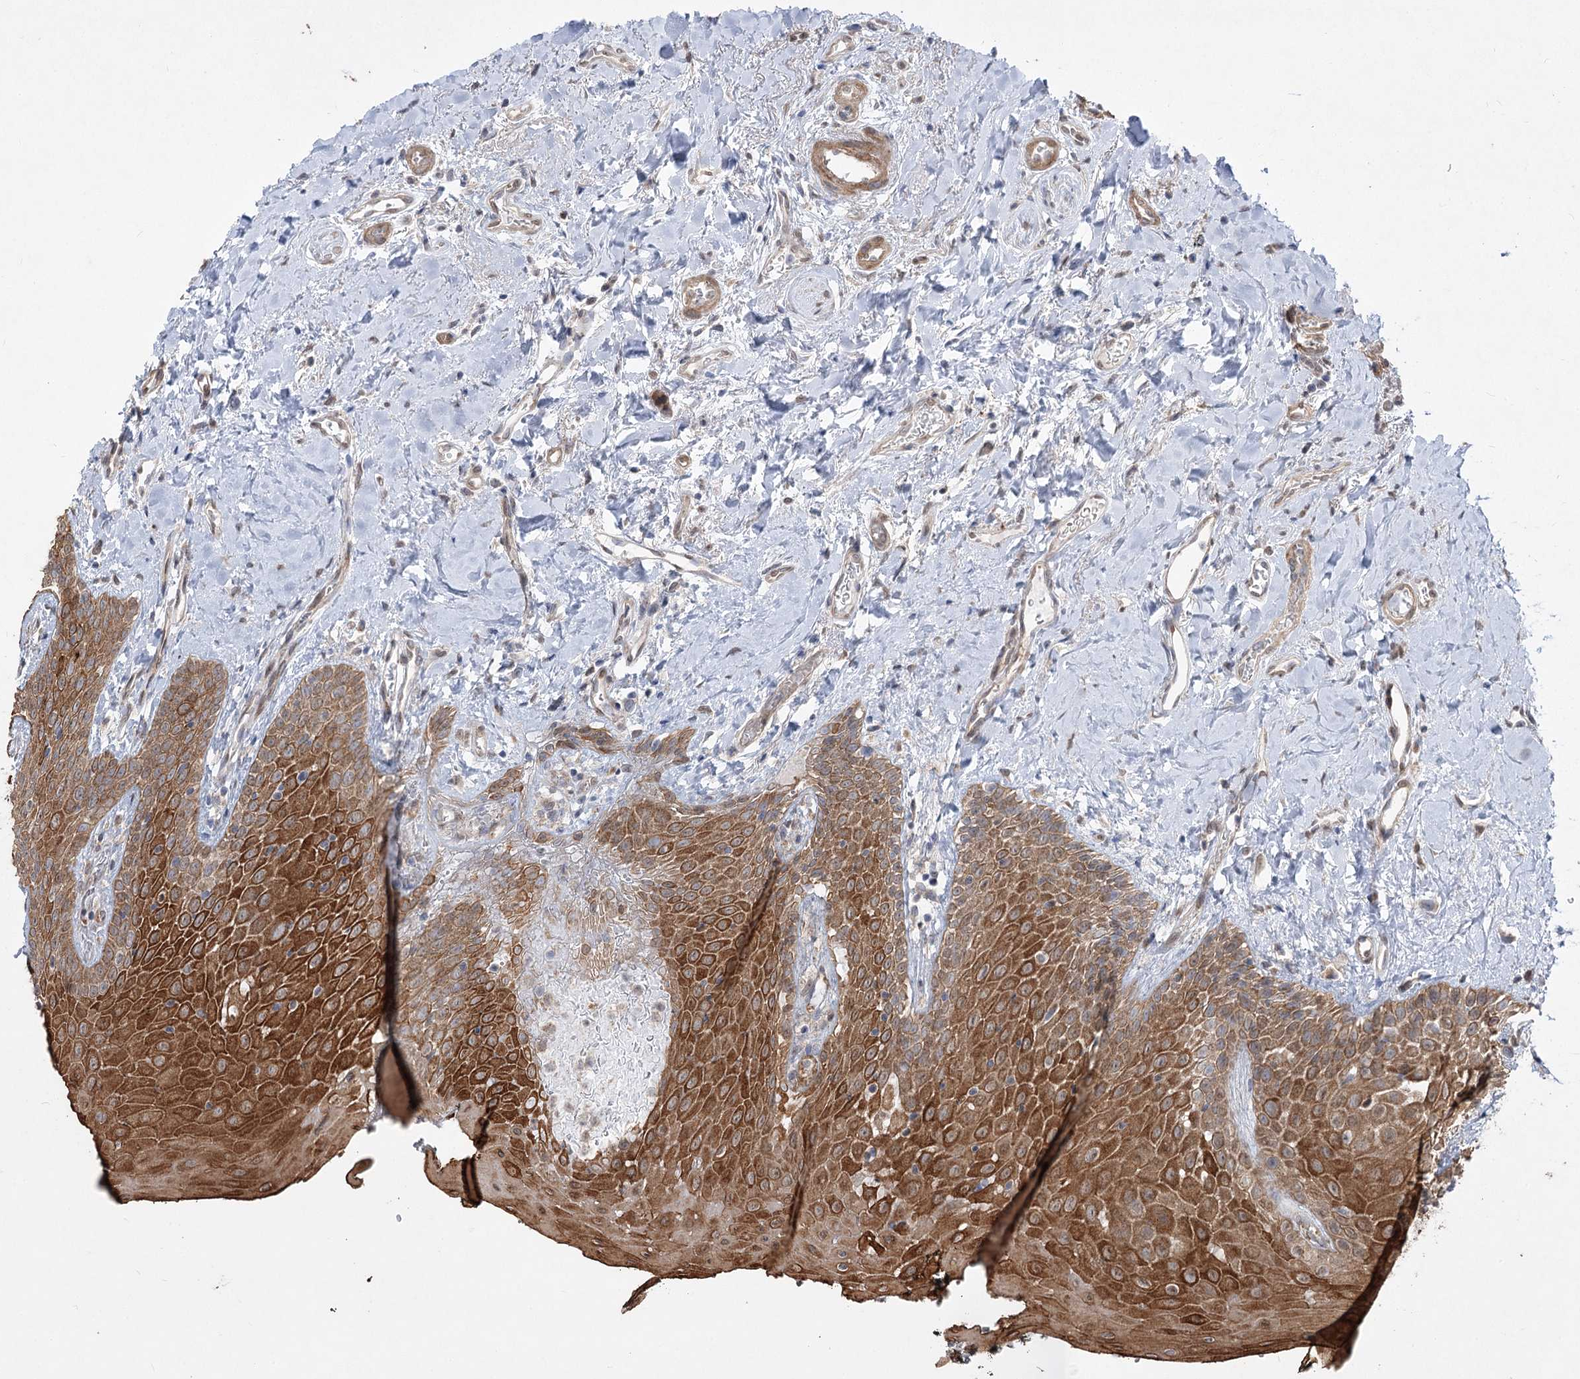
{"staining": {"intensity": "strong", "quantity": ">75%", "location": "cytoplasmic/membranous"}, "tissue": "oral mucosa", "cell_type": "Squamous epithelial cells", "image_type": "normal", "snomed": [{"axis": "morphology", "description": "Normal tissue, NOS"}, {"axis": "topography", "description": "Oral tissue"}], "caption": "Immunohistochemical staining of normal human oral mucosa demonstrates >75% levels of strong cytoplasmic/membranous protein expression in about >75% of squamous epithelial cells.", "gene": "ZSCAN23", "patient": {"sex": "male", "age": 74}}